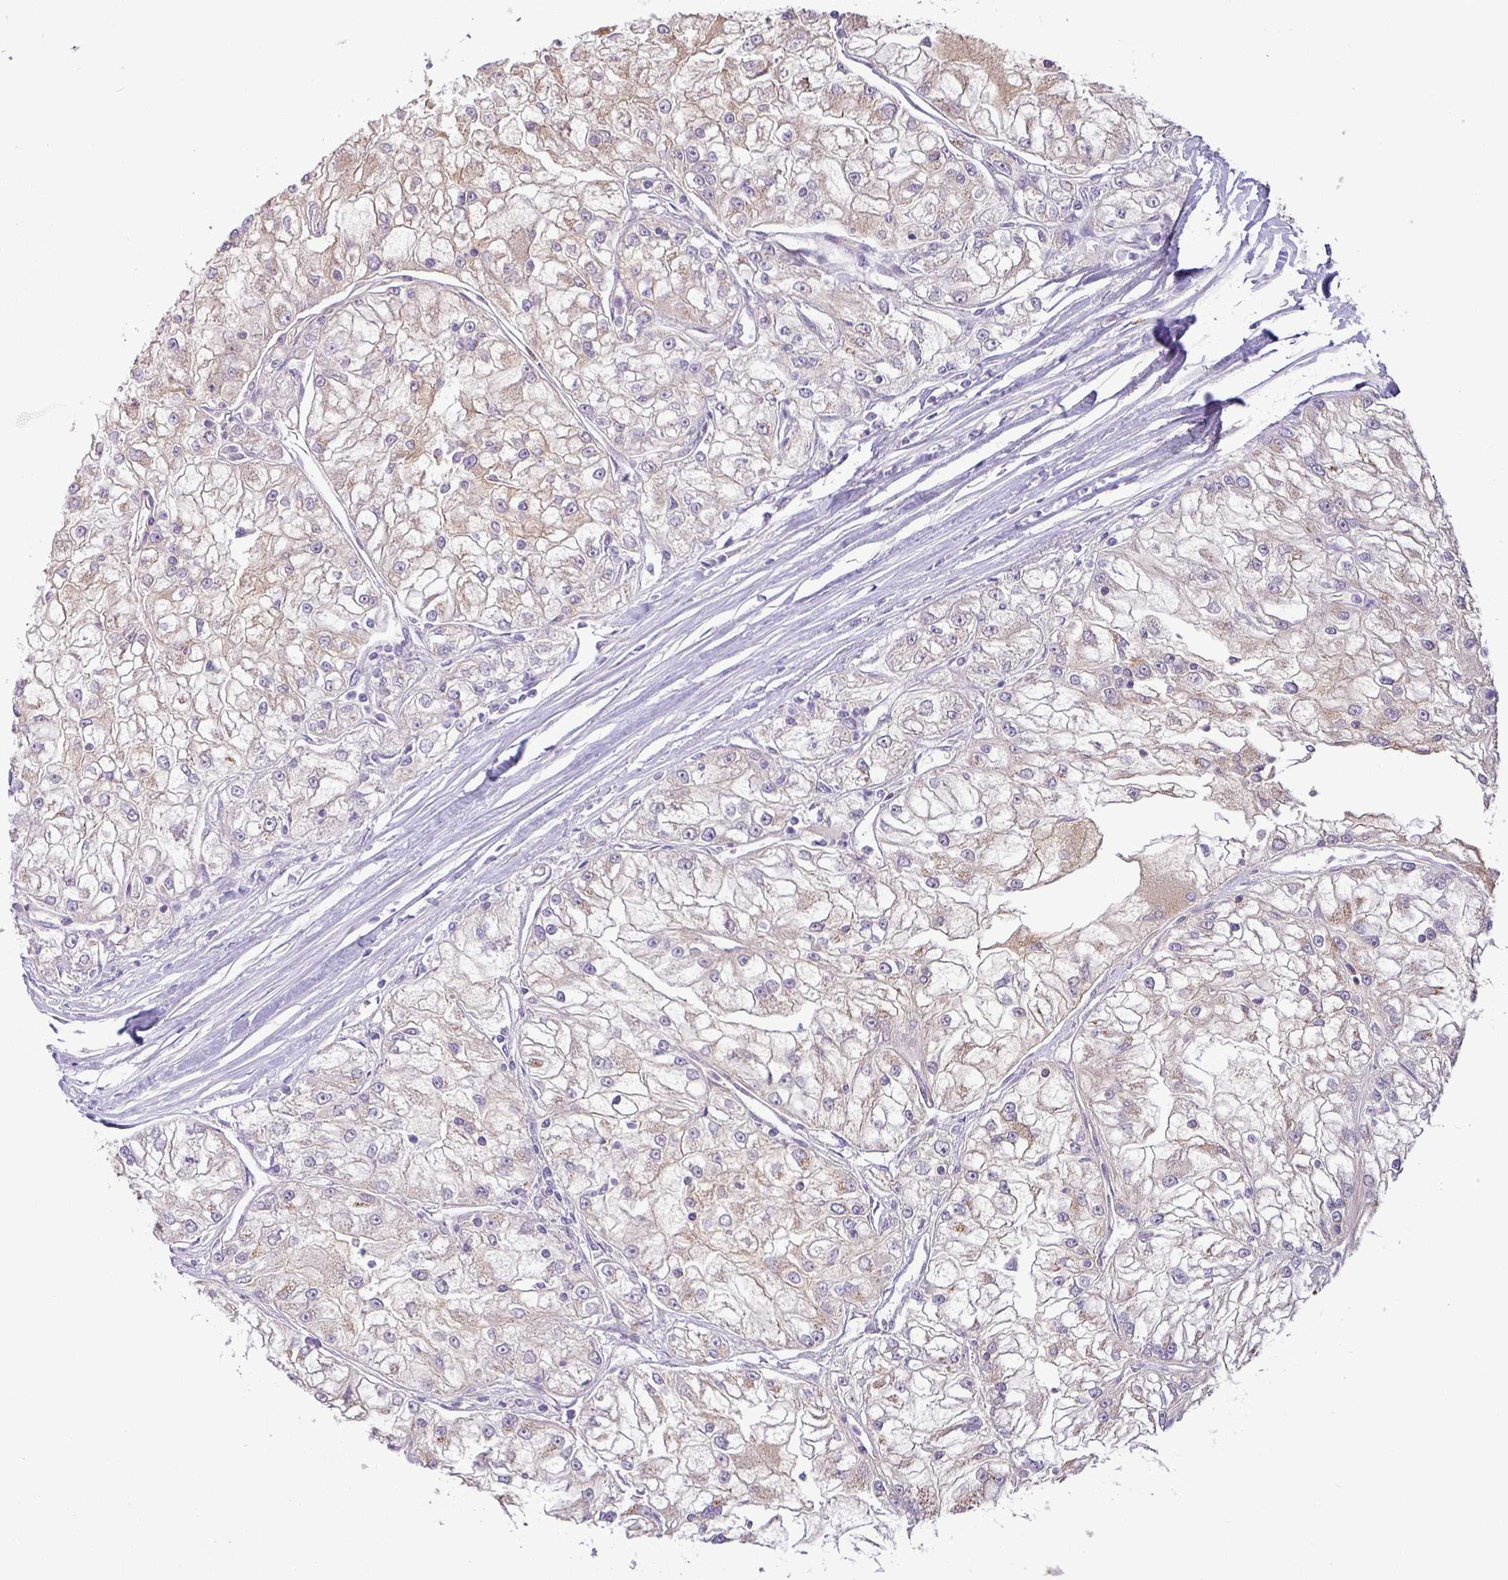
{"staining": {"intensity": "weak", "quantity": "<25%", "location": "cytoplasmic/membranous"}, "tissue": "renal cancer", "cell_type": "Tumor cells", "image_type": "cancer", "snomed": [{"axis": "morphology", "description": "Adenocarcinoma, NOS"}, {"axis": "topography", "description": "Kidney"}], "caption": "Immunohistochemical staining of human renal cancer (adenocarcinoma) reveals no significant staining in tumor cells.", "gene": "GALNT12", "patient": {"sex": "female", "age": 72}}